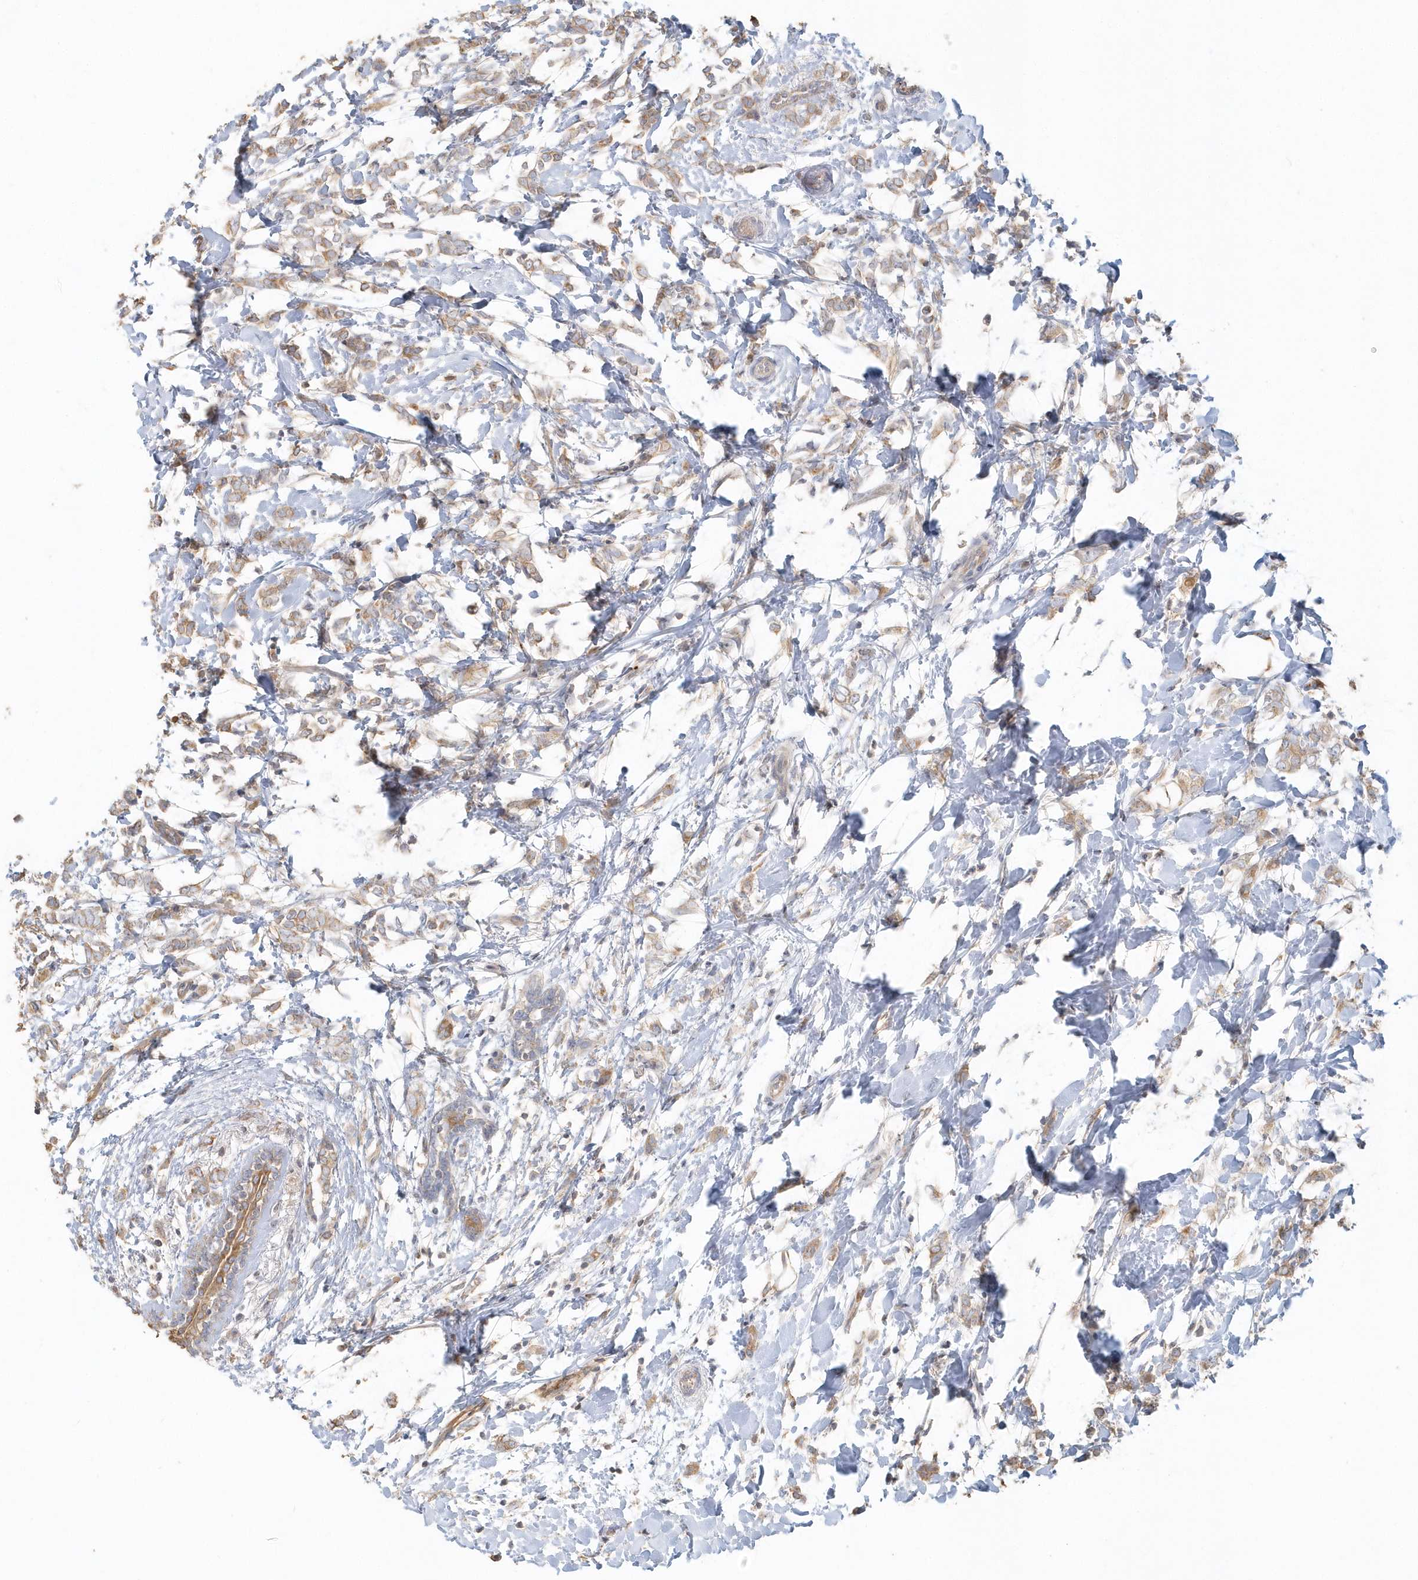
{"staining": {"intensity": "weak", "quantity": ">75%", "location": "cytoplasmic/membranous"}, "tissue": "breast cancer", "cell_type": "Tumor cells", "image_type": "cancer", "snomed": [{"axis": "morphology", "description": "Normal tissue, NOS"}, {"axis": "morphology", "description": "Lobular carcinoma"}, {"axis": "topography", "description": "Breast"}], "caption": "The immunohistochemical stain labels weak cytoplasmic/membranous staining in tumor cells of breast cancer (lobular carcinoma) tissue.", "gene": "MMRN1", "patient": {"sex": "female", "age": 47}}